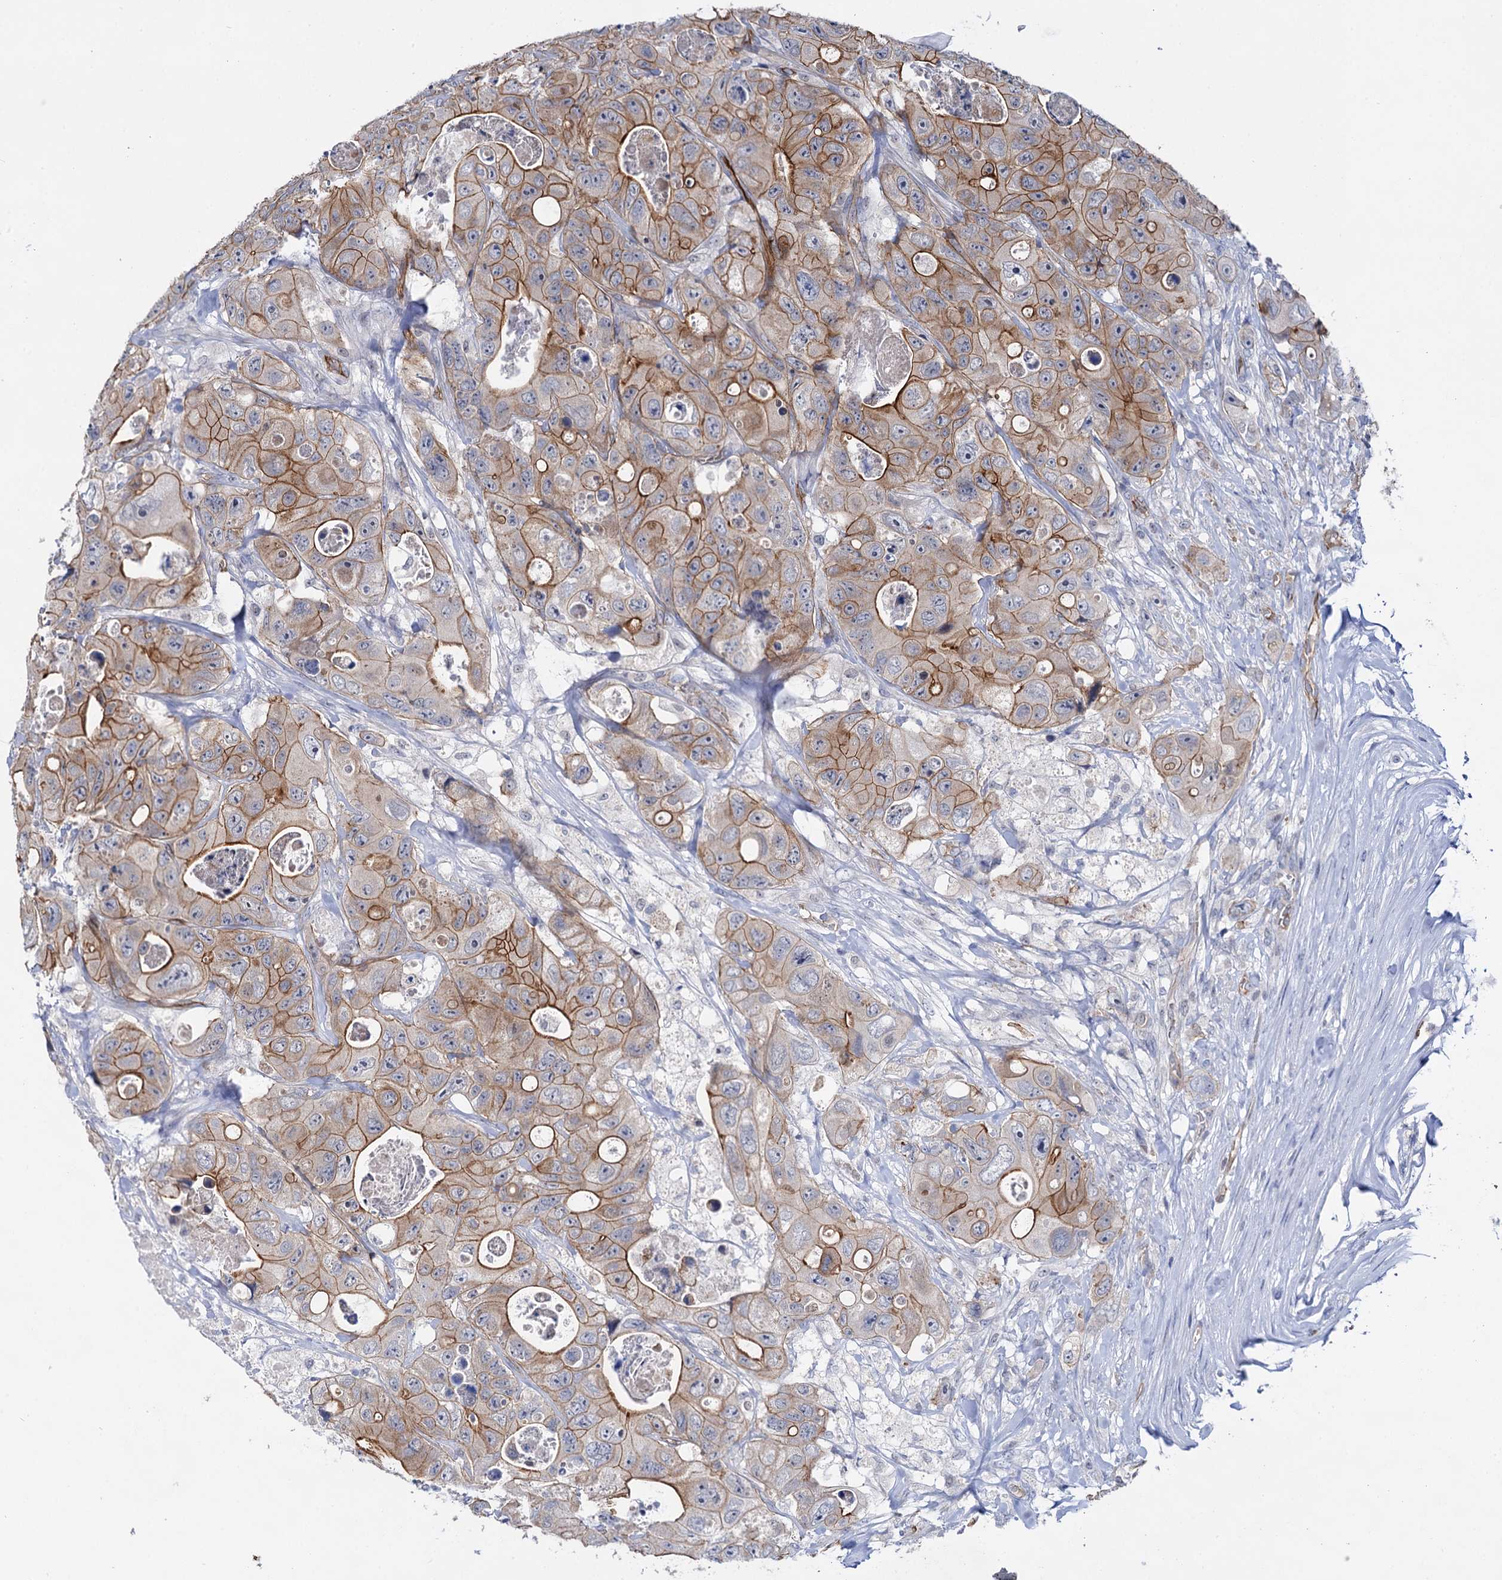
{"staining": {"intensity": "moderate", "quantity": ">75%", "location": "cytoplasmic/membranous"}, "tissue": "colorectal cancer", "cell_type": "Tumor cells", "image_type": "cancer", "snomed": [{"axis": "morphology", "description": "Adenocarcinoma, NOS"}, {"axis": "topography", "description": "Colon"}], "caption": "Human colorectal cancer (adenocarcinoma) stained with a brown dye reveals moderate cytoplasmic/membranous positive staining in approximately >75% of tumor cells.", "gene": "ABLIM1", "patient": {"sex": "female", "age": 46}}